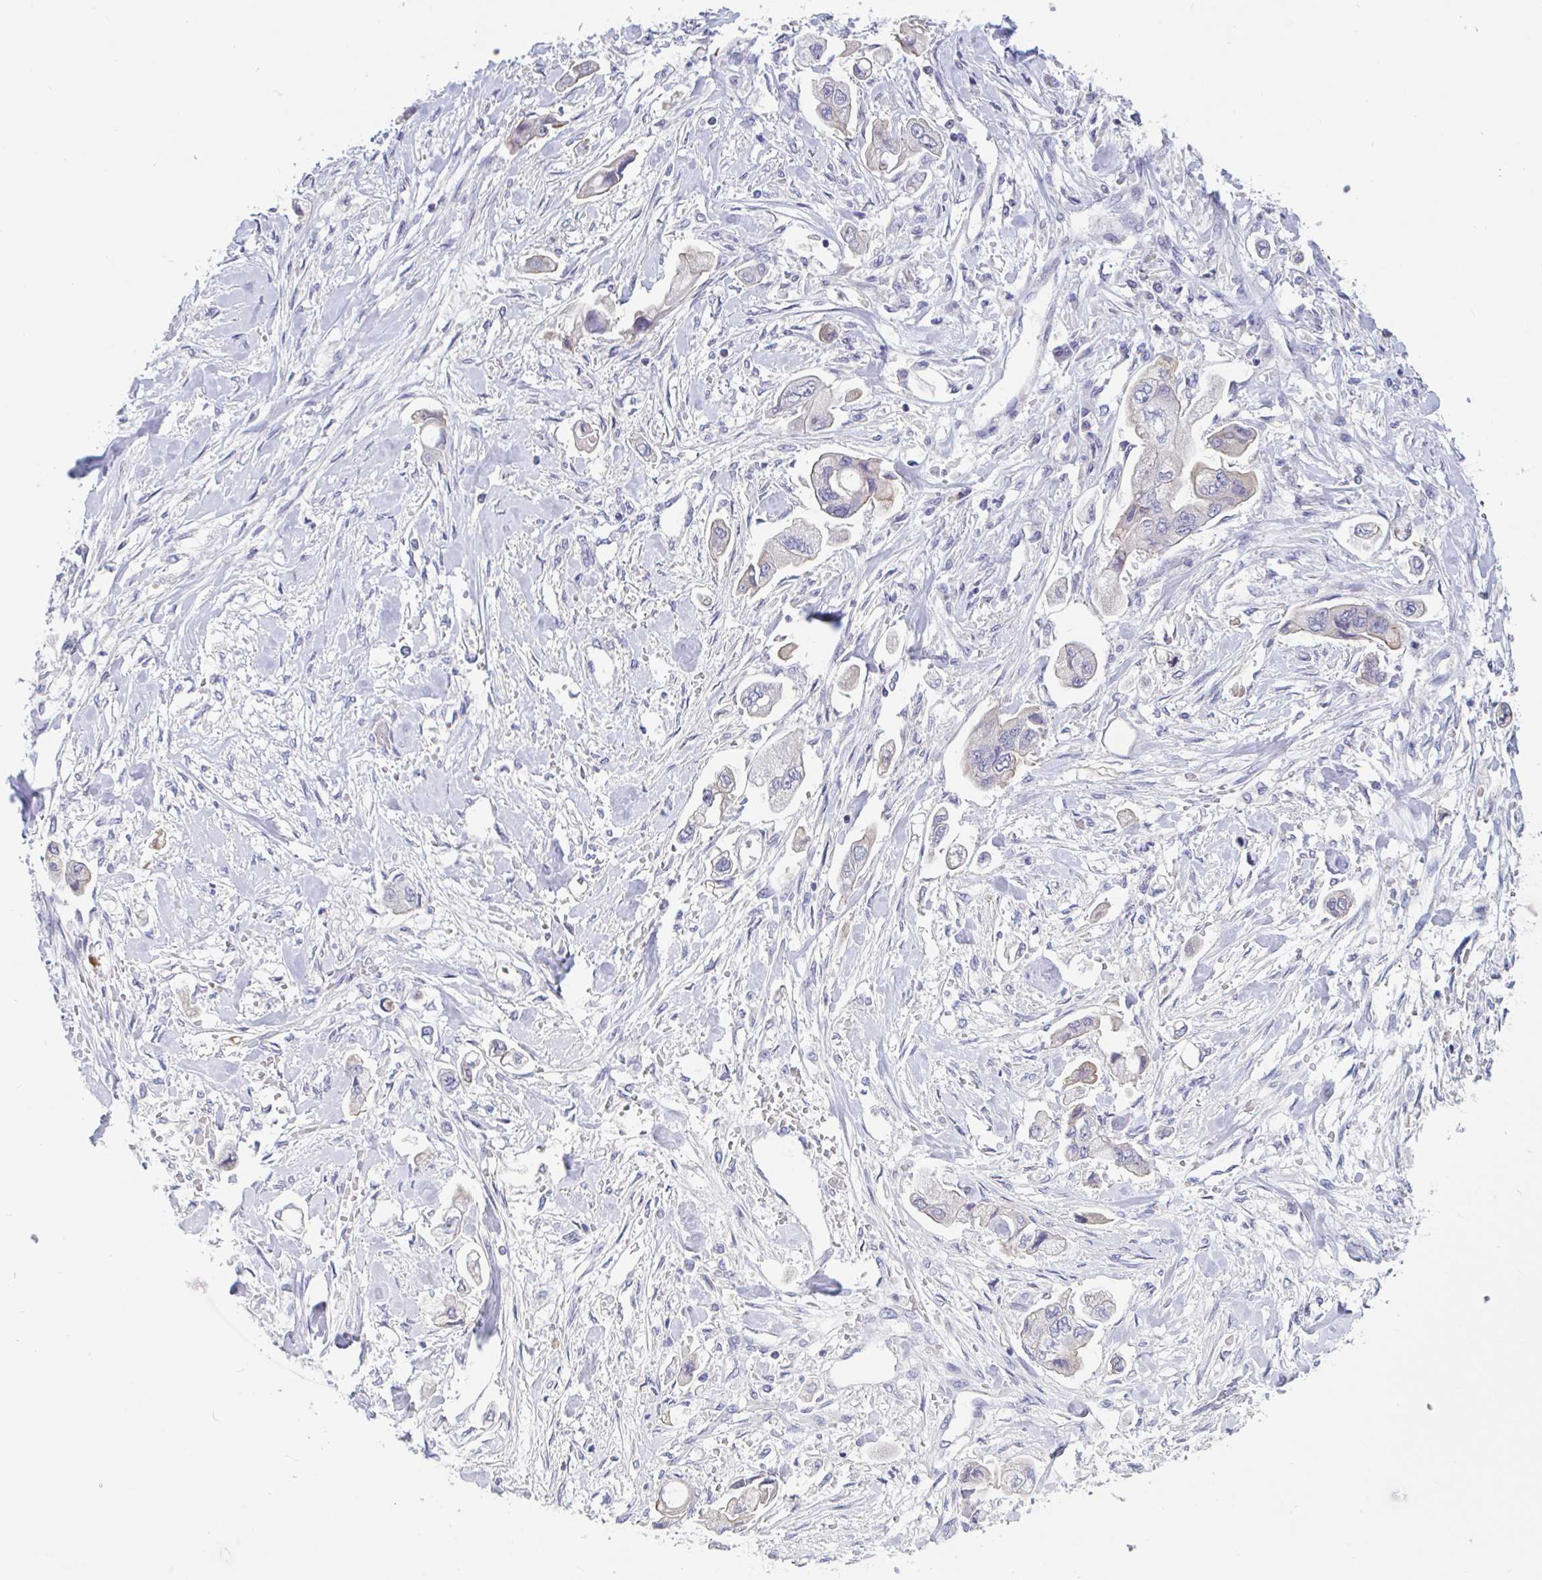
{"staining": {"intensity": "weak", "quantity": "<25%", "location": "cytoplasmic/membranous"}, "tissue": "stomach cancer", "cell_type": "Tumor cells", "image_type": "cancer", "snomed": [{"axis": "morphology", "description": "Adenocarcinoma, NOS"}, {"axis": "topography", "description": "Stomach"}], "caption": "An IHC image of adenocarcinoma (stomach) is shown. There is no staining in tumor cells of adenocarcinoma (stomach).", "gene": "UNKL", "patient": {"sex": "male", "age": 62}}